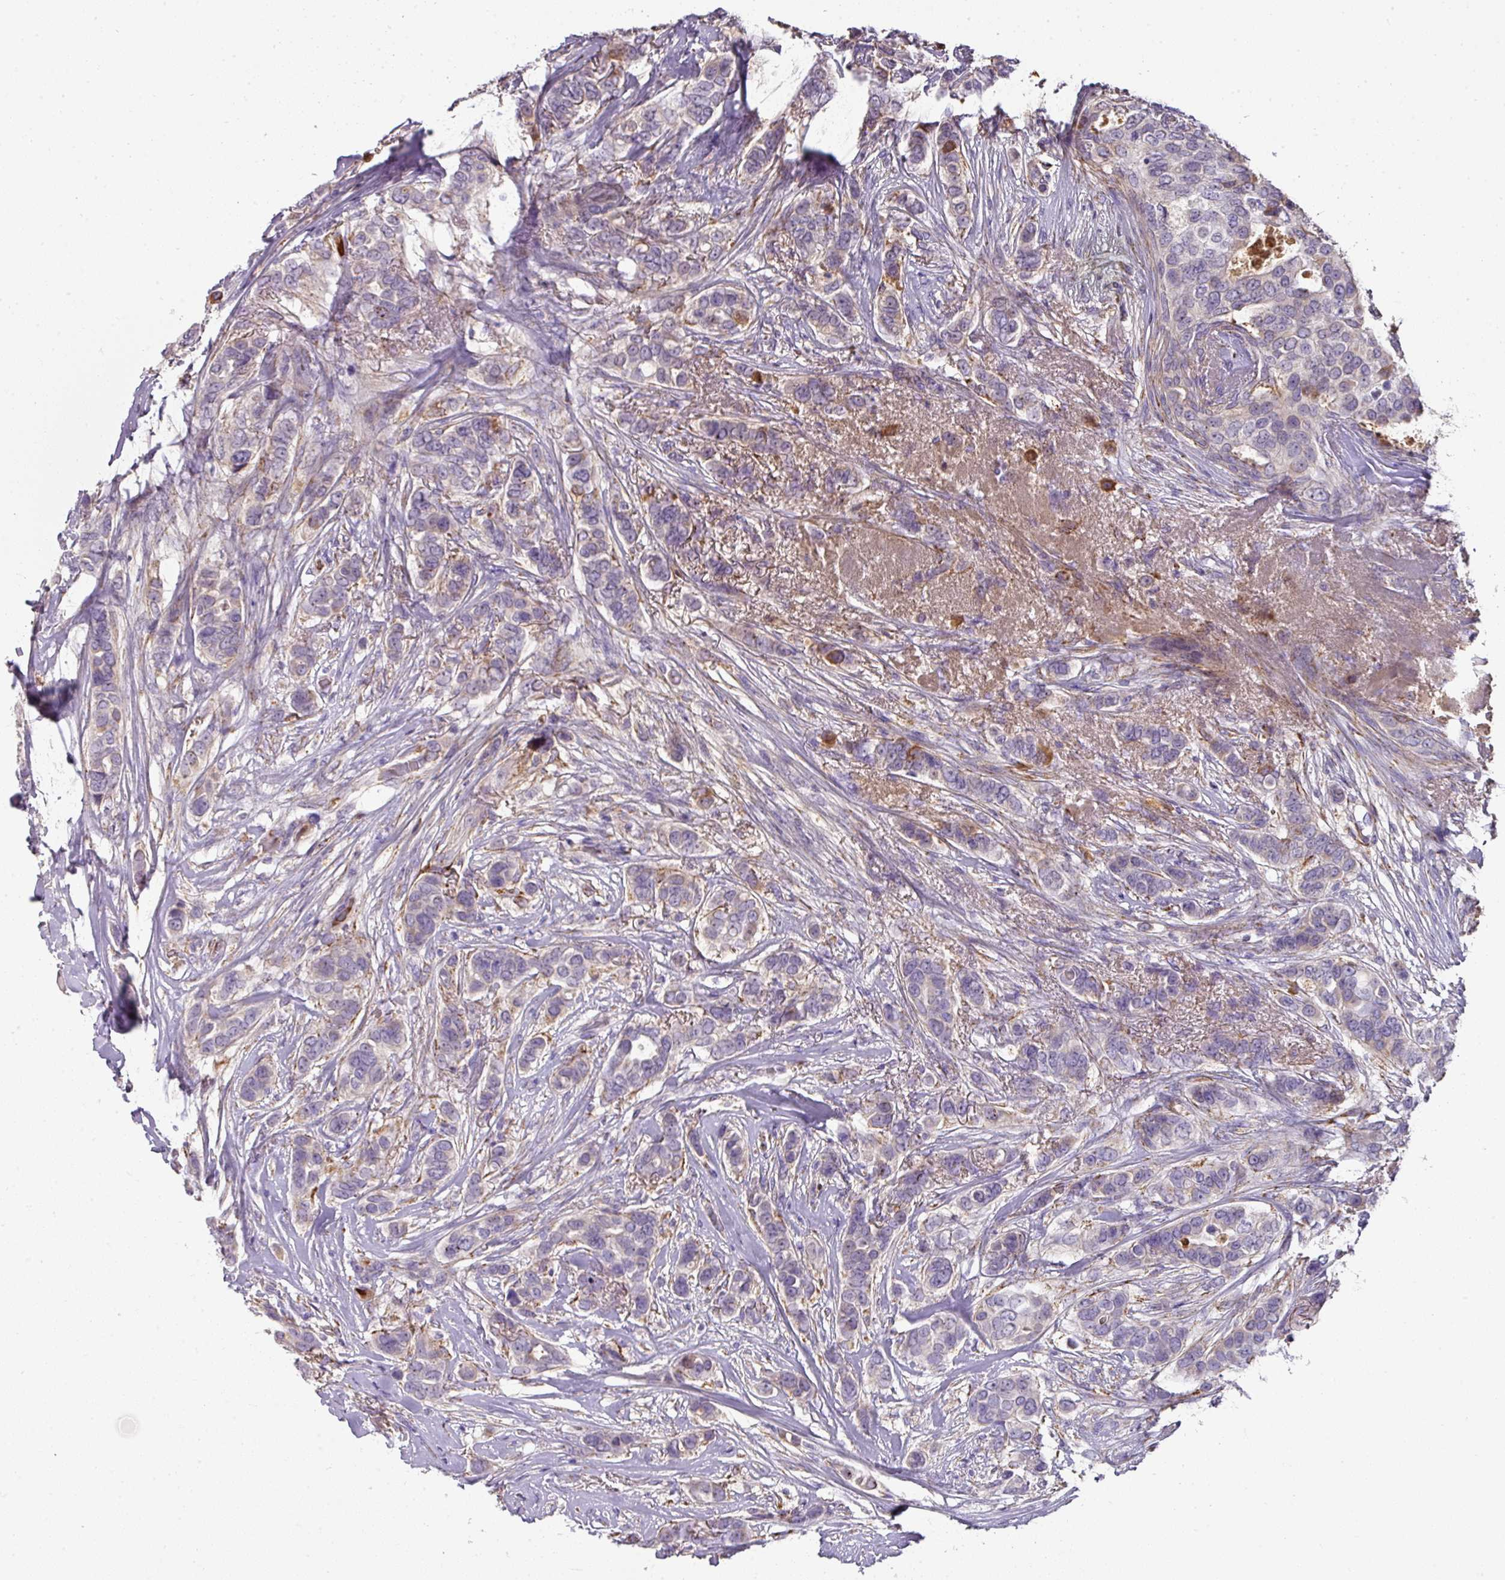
{"staining": {"intensity": "moderate", "quantity": "<25%", "location": "cytoplasmic/membranous"}, "tissue": "breast cancer", "cell_type": "Tumor cells", "image_type": "cancer", "snomed": [{"axis": "morphology", "description": "Lobular carcinoma"}, {"axis": "topography", "description": "Breast"}], "caption": "Approximately <25% of tumor cells in human breast cancer (lobular carcinoma) reveal moderate cytoplasmic/membranous protein positivity as visualized by brown immunohistochemical staining.", "gene": "CCZ1", "patient": {"sex": "female", "age": 51}}